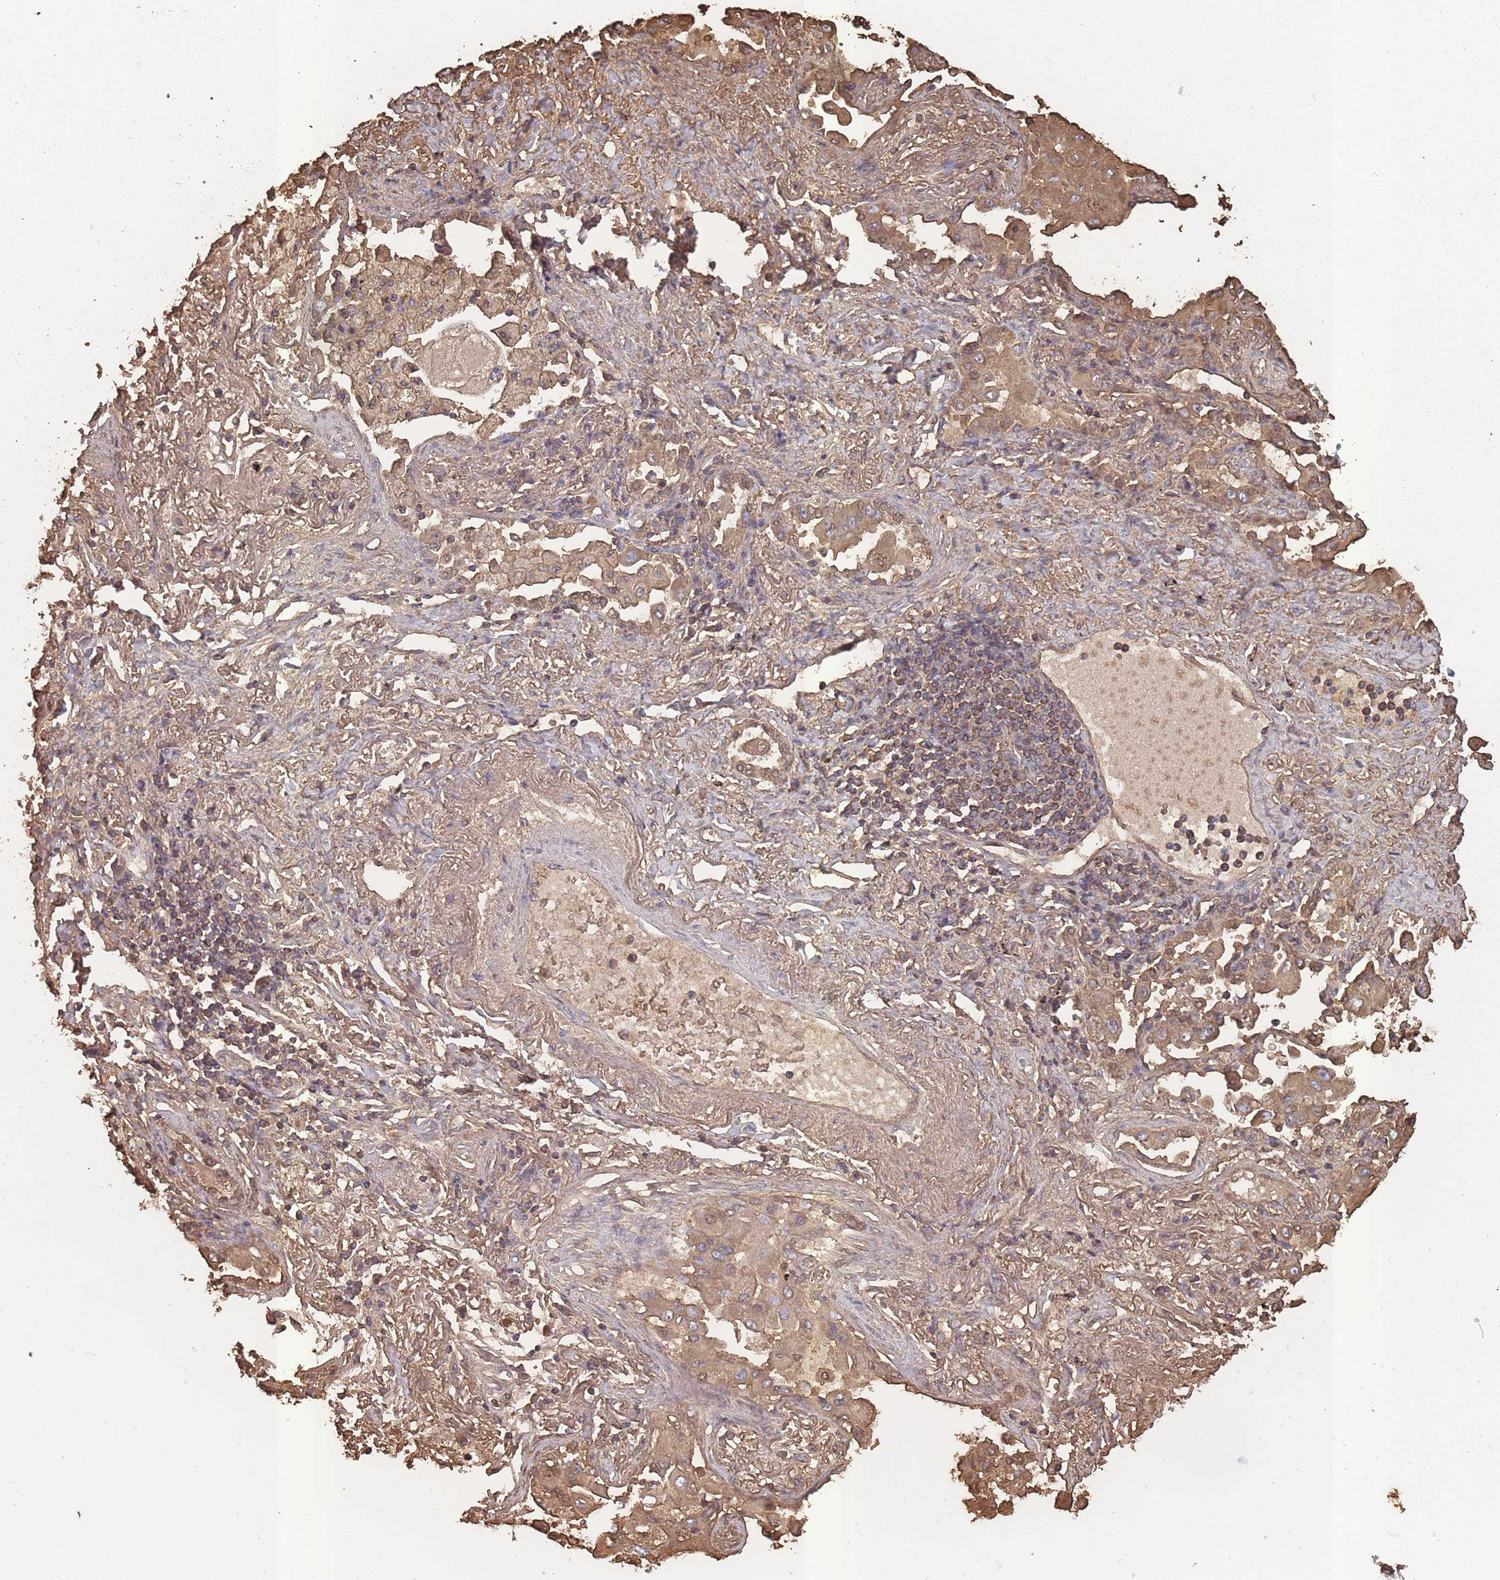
{"staining": {"intensity": "weak", "quantity": "25%-75%", "location": "cytoplasmic/membranous"}, "tissue": "lung cancer", "cell_type": "Tumor cells", "image_type": "cancer", "snomed": [{"axis": "morphology", "description": "Squamous cell carcinoma, NOS"}, {"axis": "topography", "description": "Lung"}], "caption": "Weak cytoplasmic/membranous staining for a protein is identified in about 25%-75% of tumor cells of lung cancer (squamous cell carcinoma) using IHC.", "gene": "KAT2A", "patient": {"sex": "male", "age": 74}}